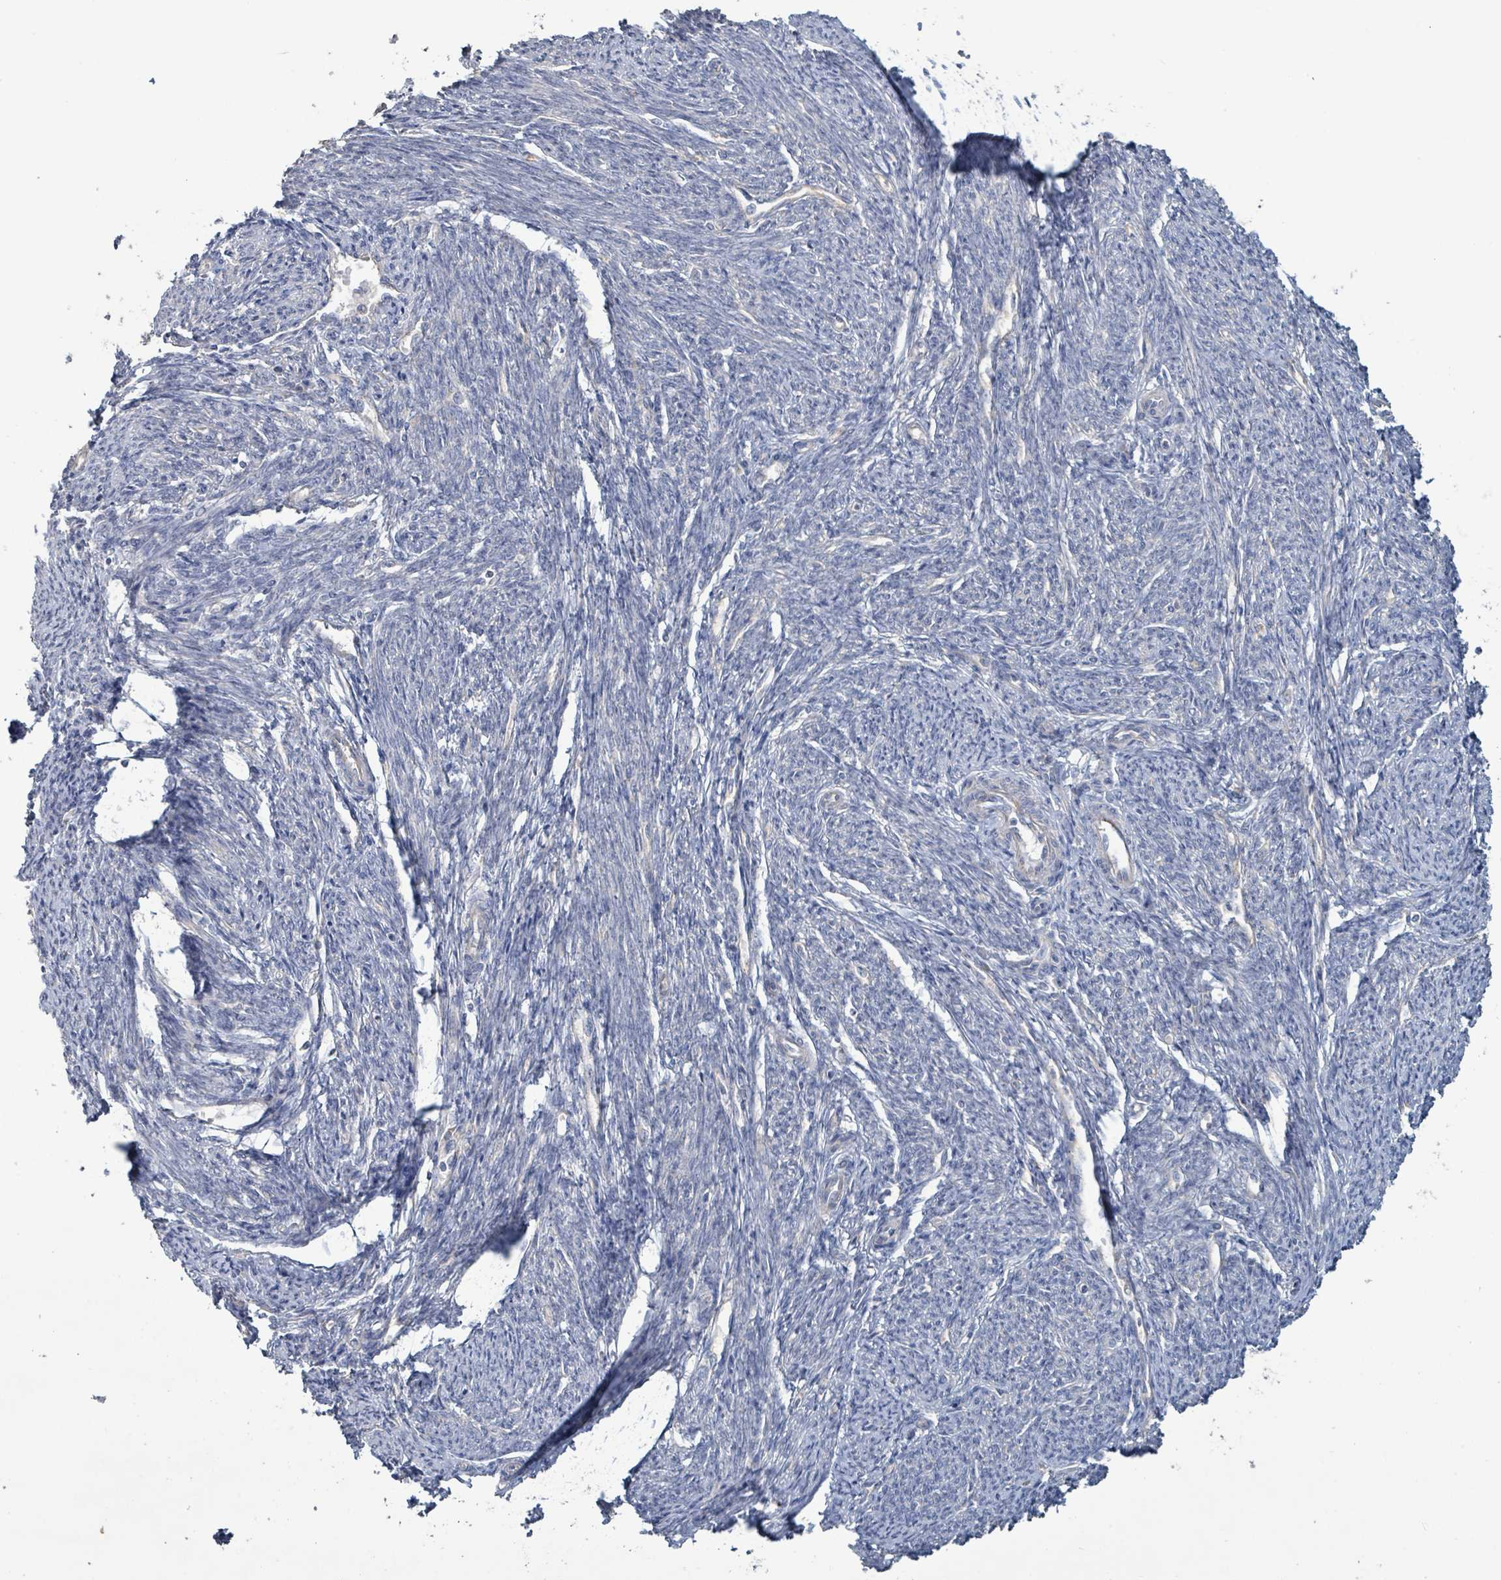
{"staining": {"intensity": "weak", "quantity": "25%-75%", "location": "cytoplasmic/membranous"}, "tissue": "smooth muscle", "cell_type": "Smooth muscle cells", "image_type": "normal", "snomed": [{"axis": "morphology", "description": "Normal tissue, NOS"}, {"axis": "topography", "description": "Smooth muscle"}, {"axis": "topography", "description": "Fallopian tube"}], "caption": "IHC of unremarkable smooth muscle reveals low levels of weak cytoplasmic/membranous expression in approximately 25%-75% of smooth muscle cells. The protein of interest is shown in brown color, while the nuclei are stained blue.", "gene": "RPL32", "patient": {"sex": "female", "age": 59}}